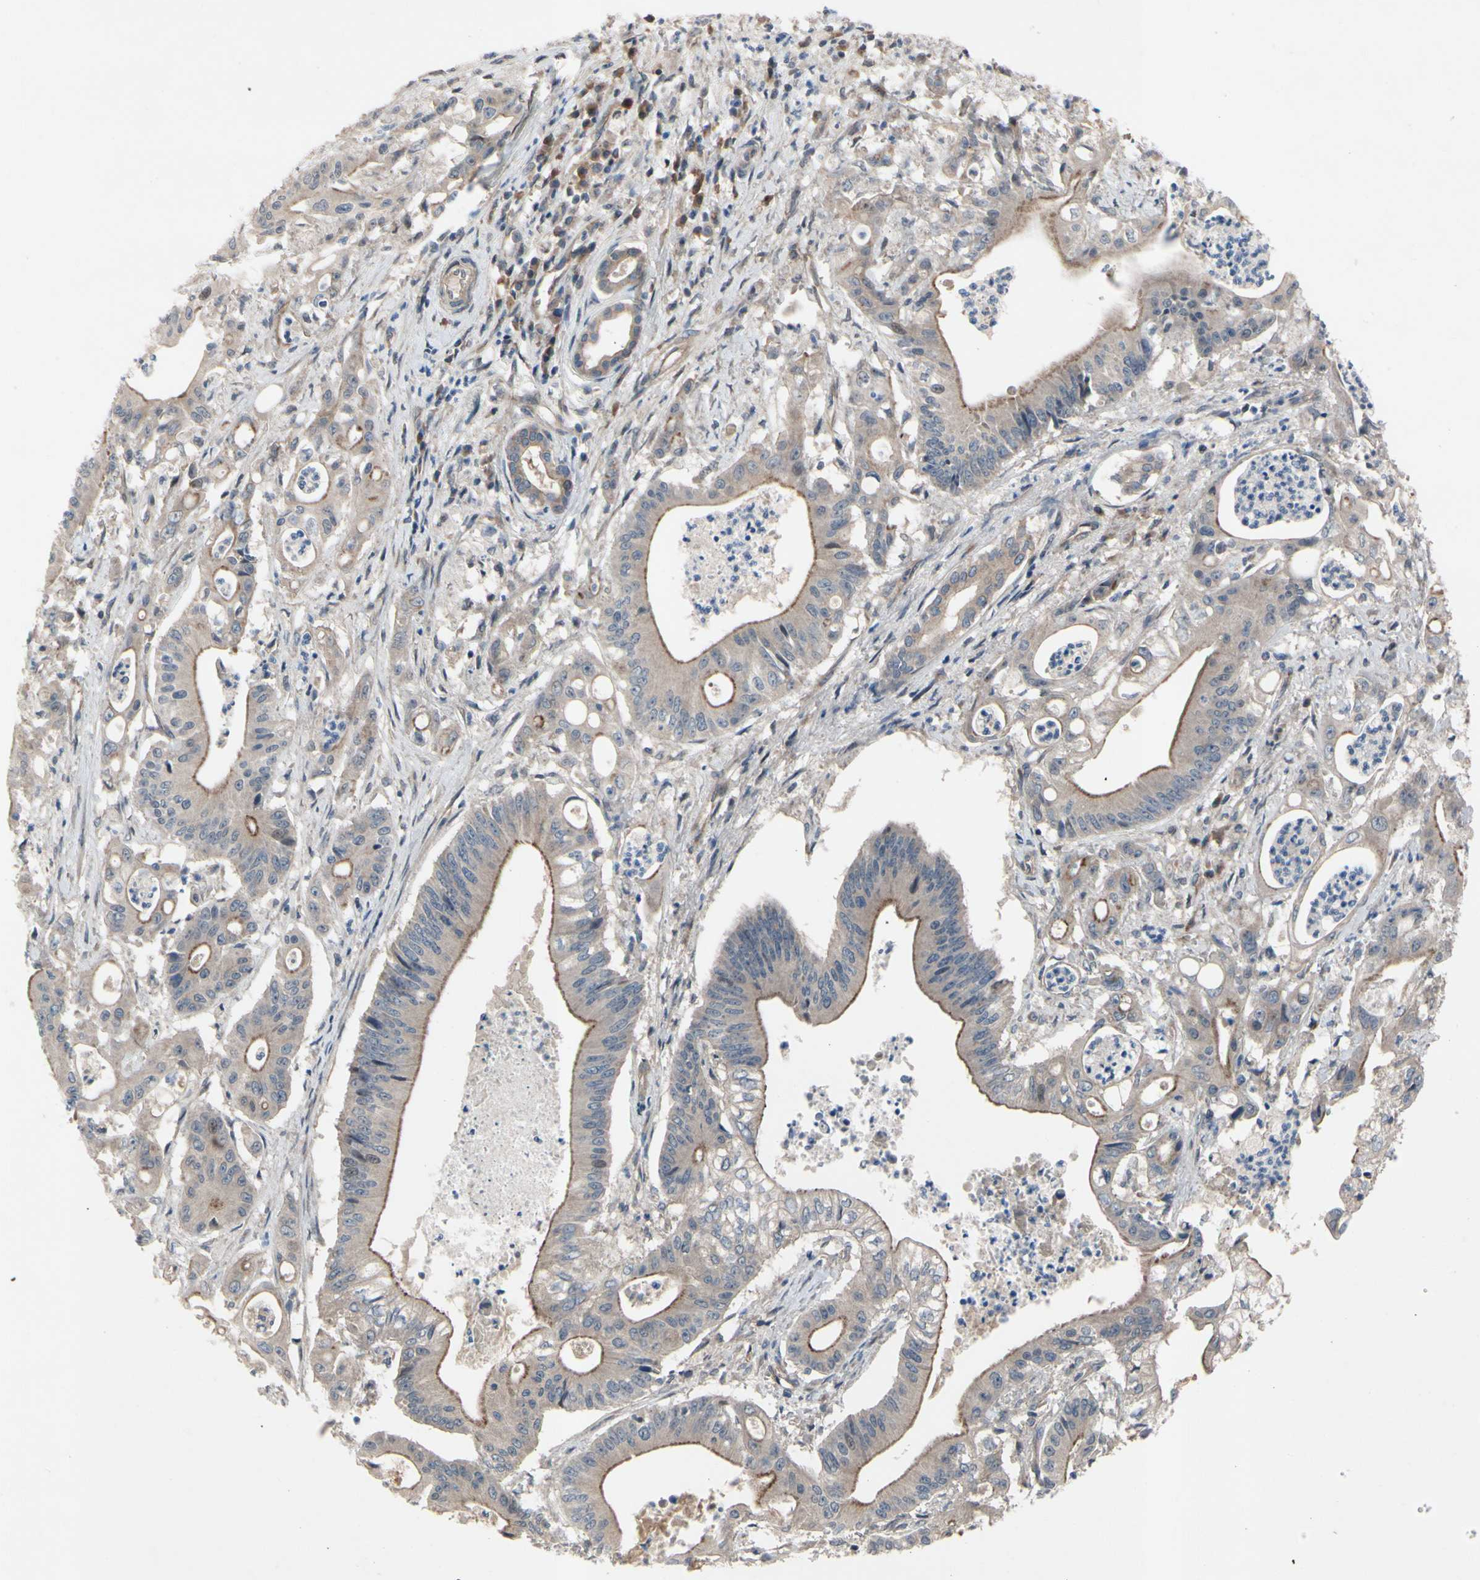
{"staining": {"intensity": "weak", "quantity": "25%-75%", "location": "cytoplasmic/membranous"}, "tissue": "pancreatic cancer", "cell_type": "Tumor cells", "image_type": "cancer", "snomed": [{"axis": "morphology", "description": "Normal tissue, NOS"}, {"axis": "topography", "description": "Lymph node"}], "caption": "High-power microscopy captured an immunohistochemistry histopathology image of pancreatic cancer, revealing weak cytoplasmic/membranous expression in about 25%-75% of tumor cells.", "gene": "ICAM5", "patient": {"sex": "male", "age": 62}}